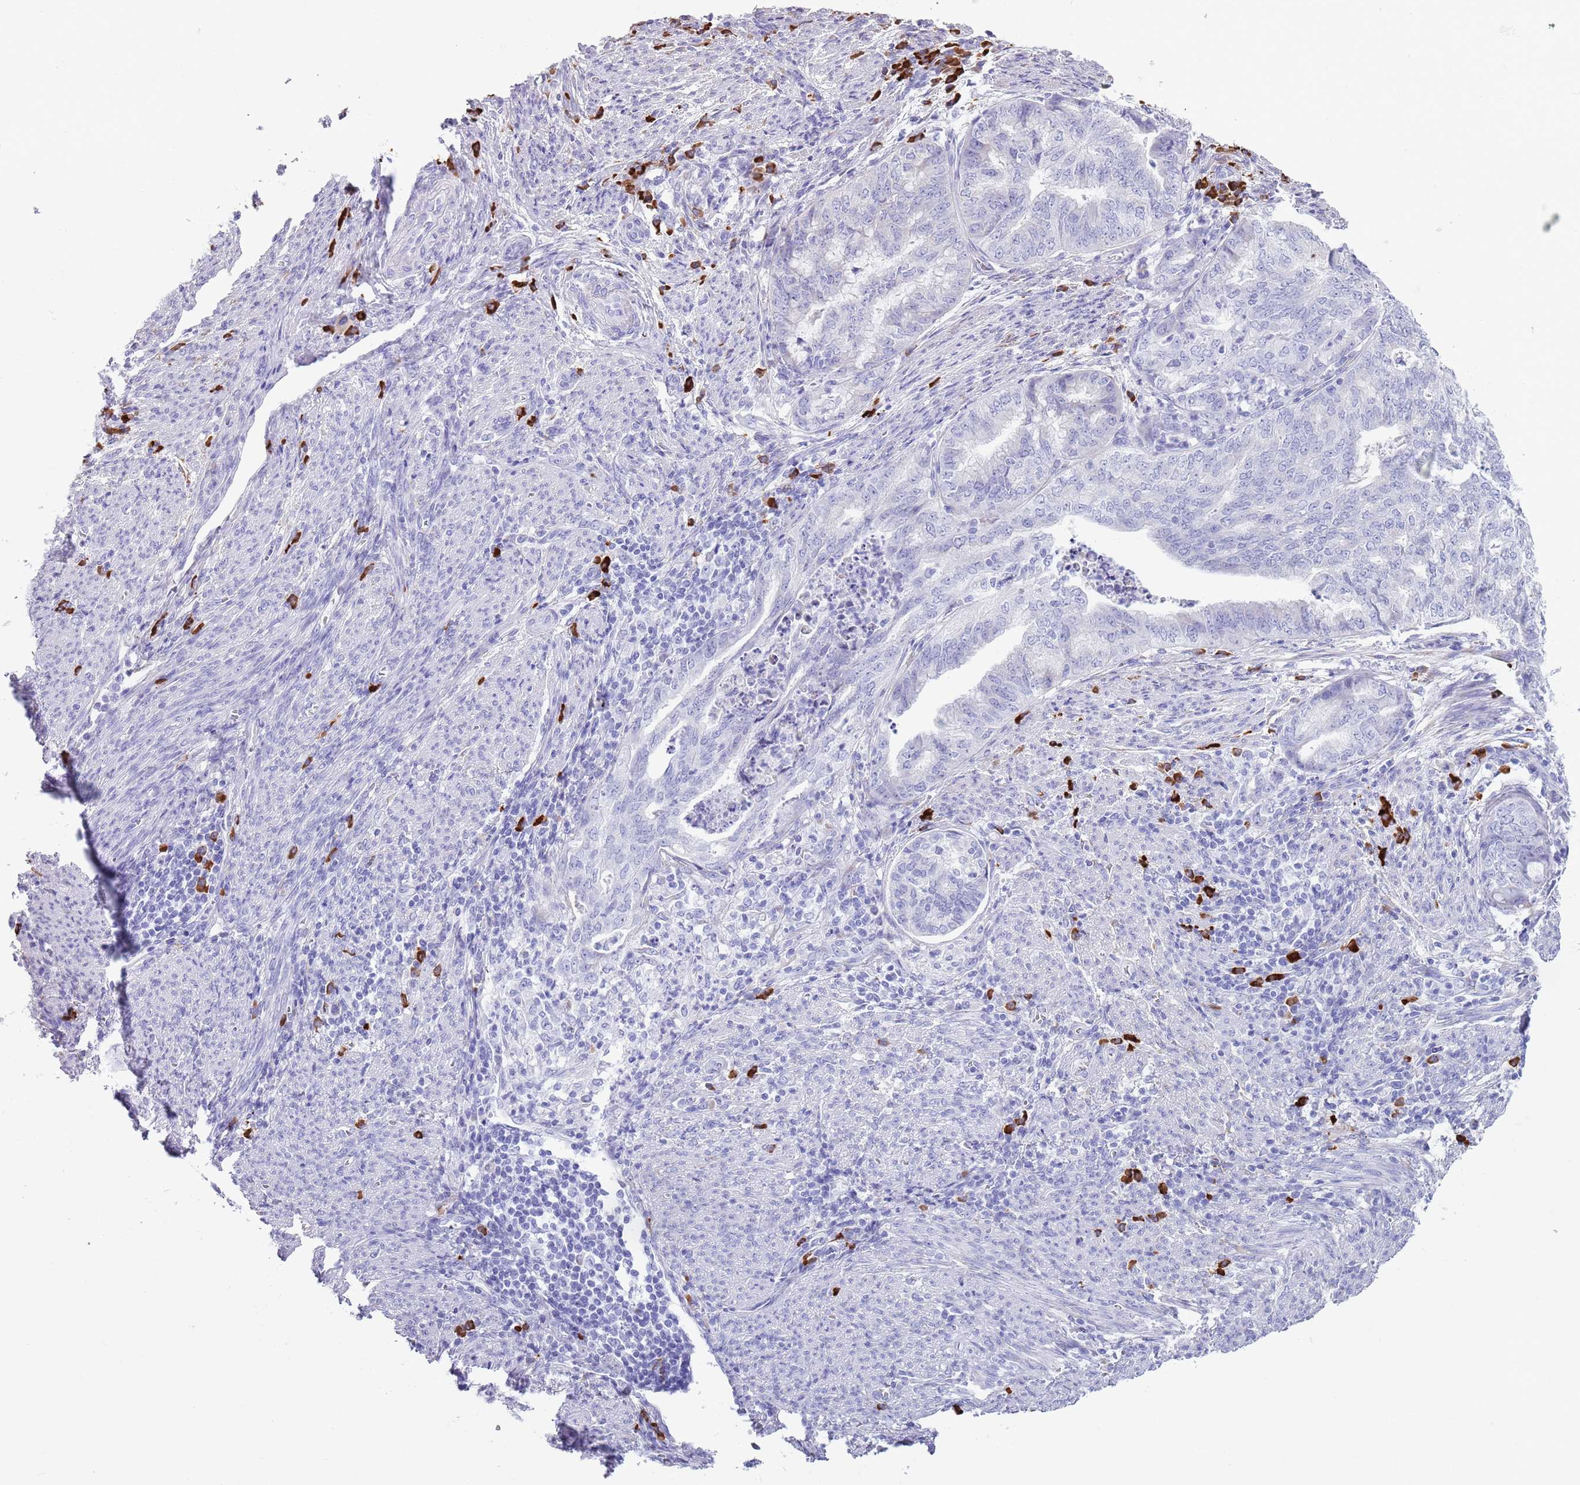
{"staining": {"intensity": "negative", "quantity": "none", "location": "none"}, "tissue": "endometrial cancer", "cell_type": "Tumor cells", "image_type": "cancer", "snomed": [{"axis": "morphology", "description": "Adenocarcinoma, NOS"}, {"axis": "topography", "description": "Endometrium"}], "caption": "High power microscopy histopathology image of an IHC histopathology image of adenocarcinoma (endometrial), revealing no significant expression in tumor cells.", "gene": "LY6G5B", "patient": {"sex": "female", "age": 79}}